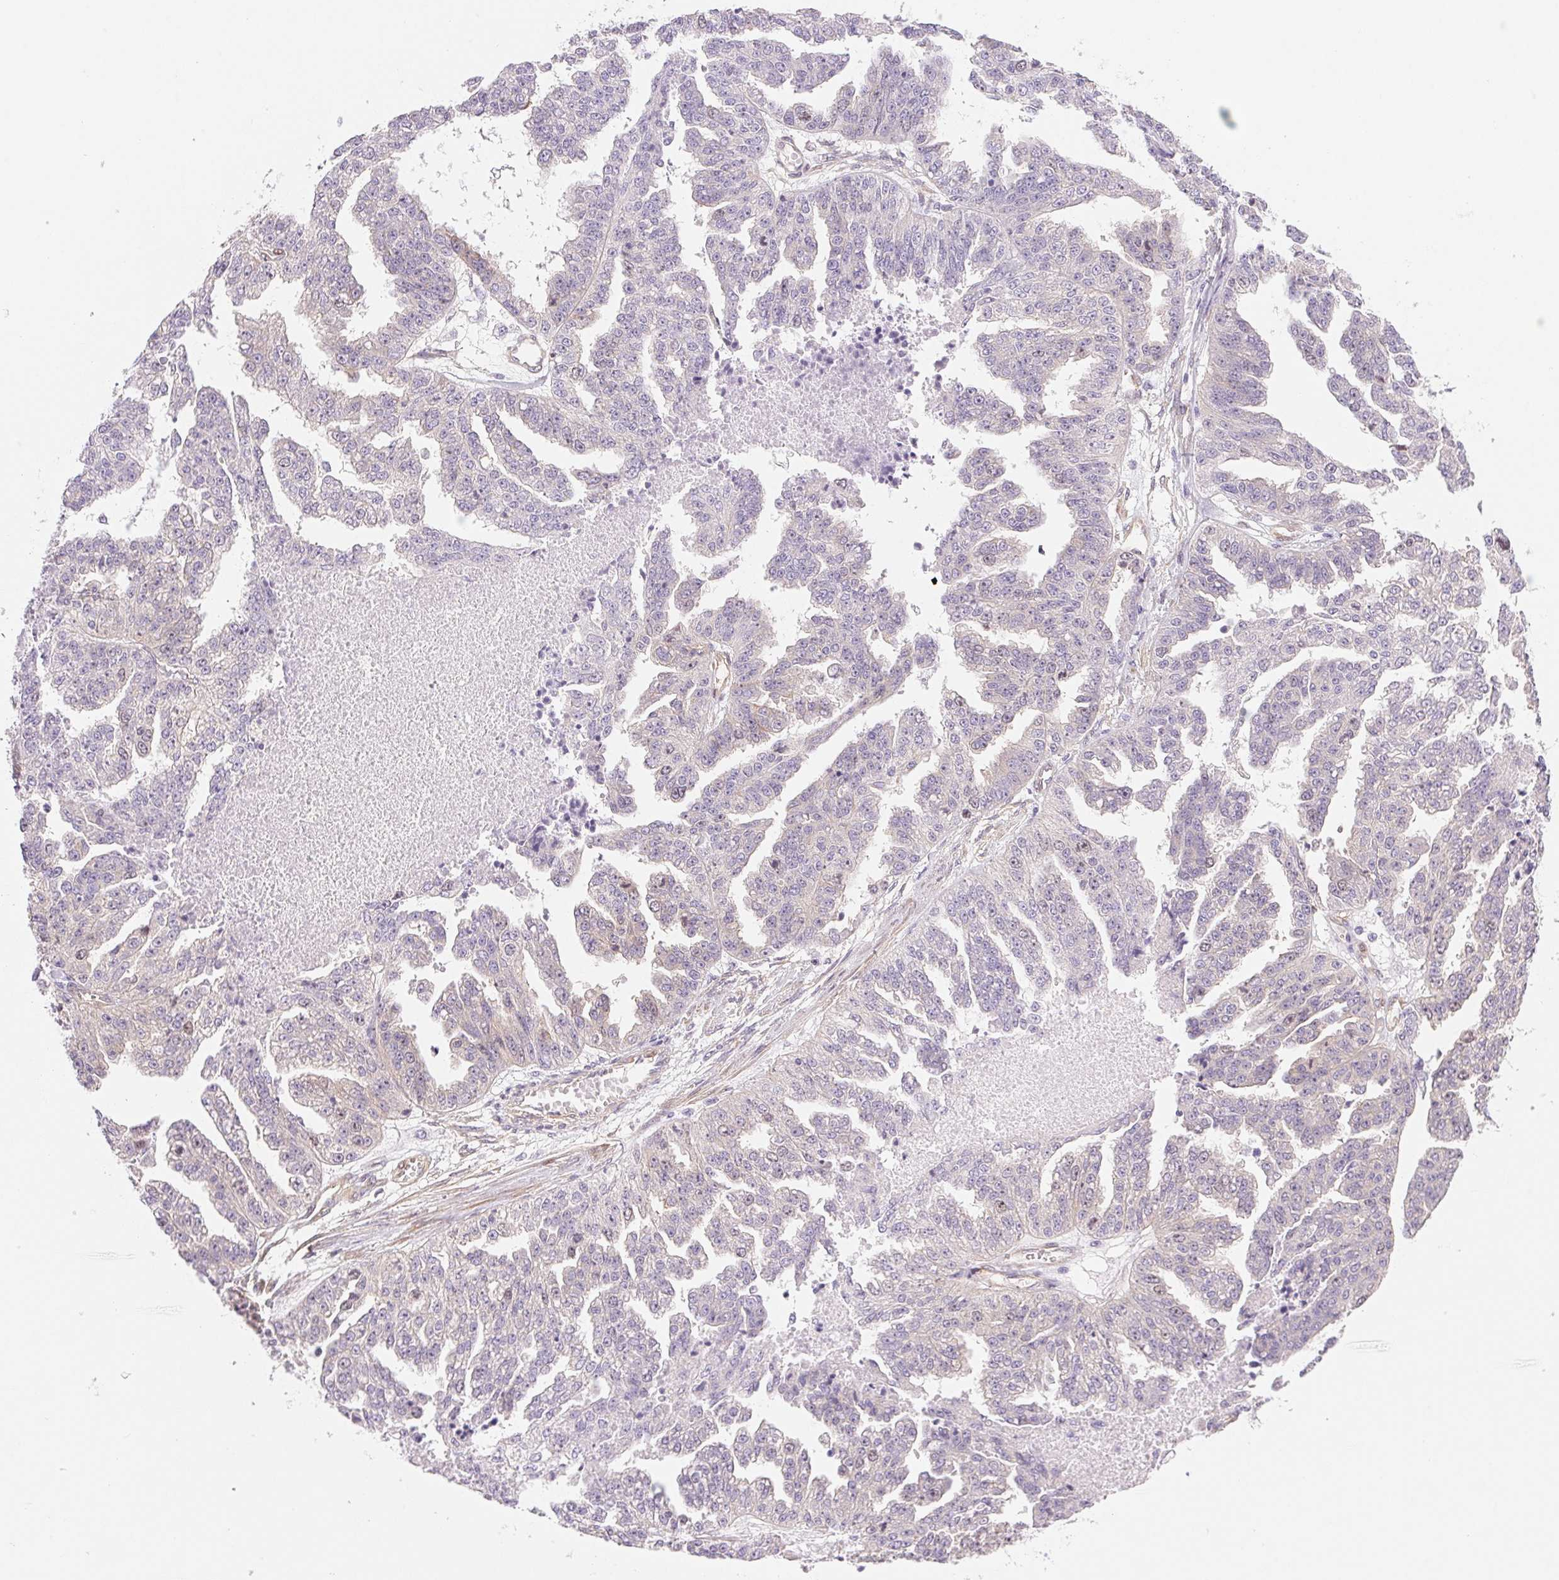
{"staining": {"intensity": "weak", "quantity": "<25%", "location": "cytoplasmic/membranous"}, "tissue": "ovarian cancer", "cell_type": "Tumor cells", "image_type": "cancer", "snomed": [{"axis": "morphology", "description": "Cystadenocarcinoma, serous, NOS"}, {"axis": "topography", "description": "Ovary"}], "caption": "Tumor cells are negative for brown protein staining in ovarian cancer. (DAB (3,3'-diaminobenzidine) immunohistochemistry, high magnification).", "gene": "SMTN", "patient": {"sex": "female", "age": 58}}